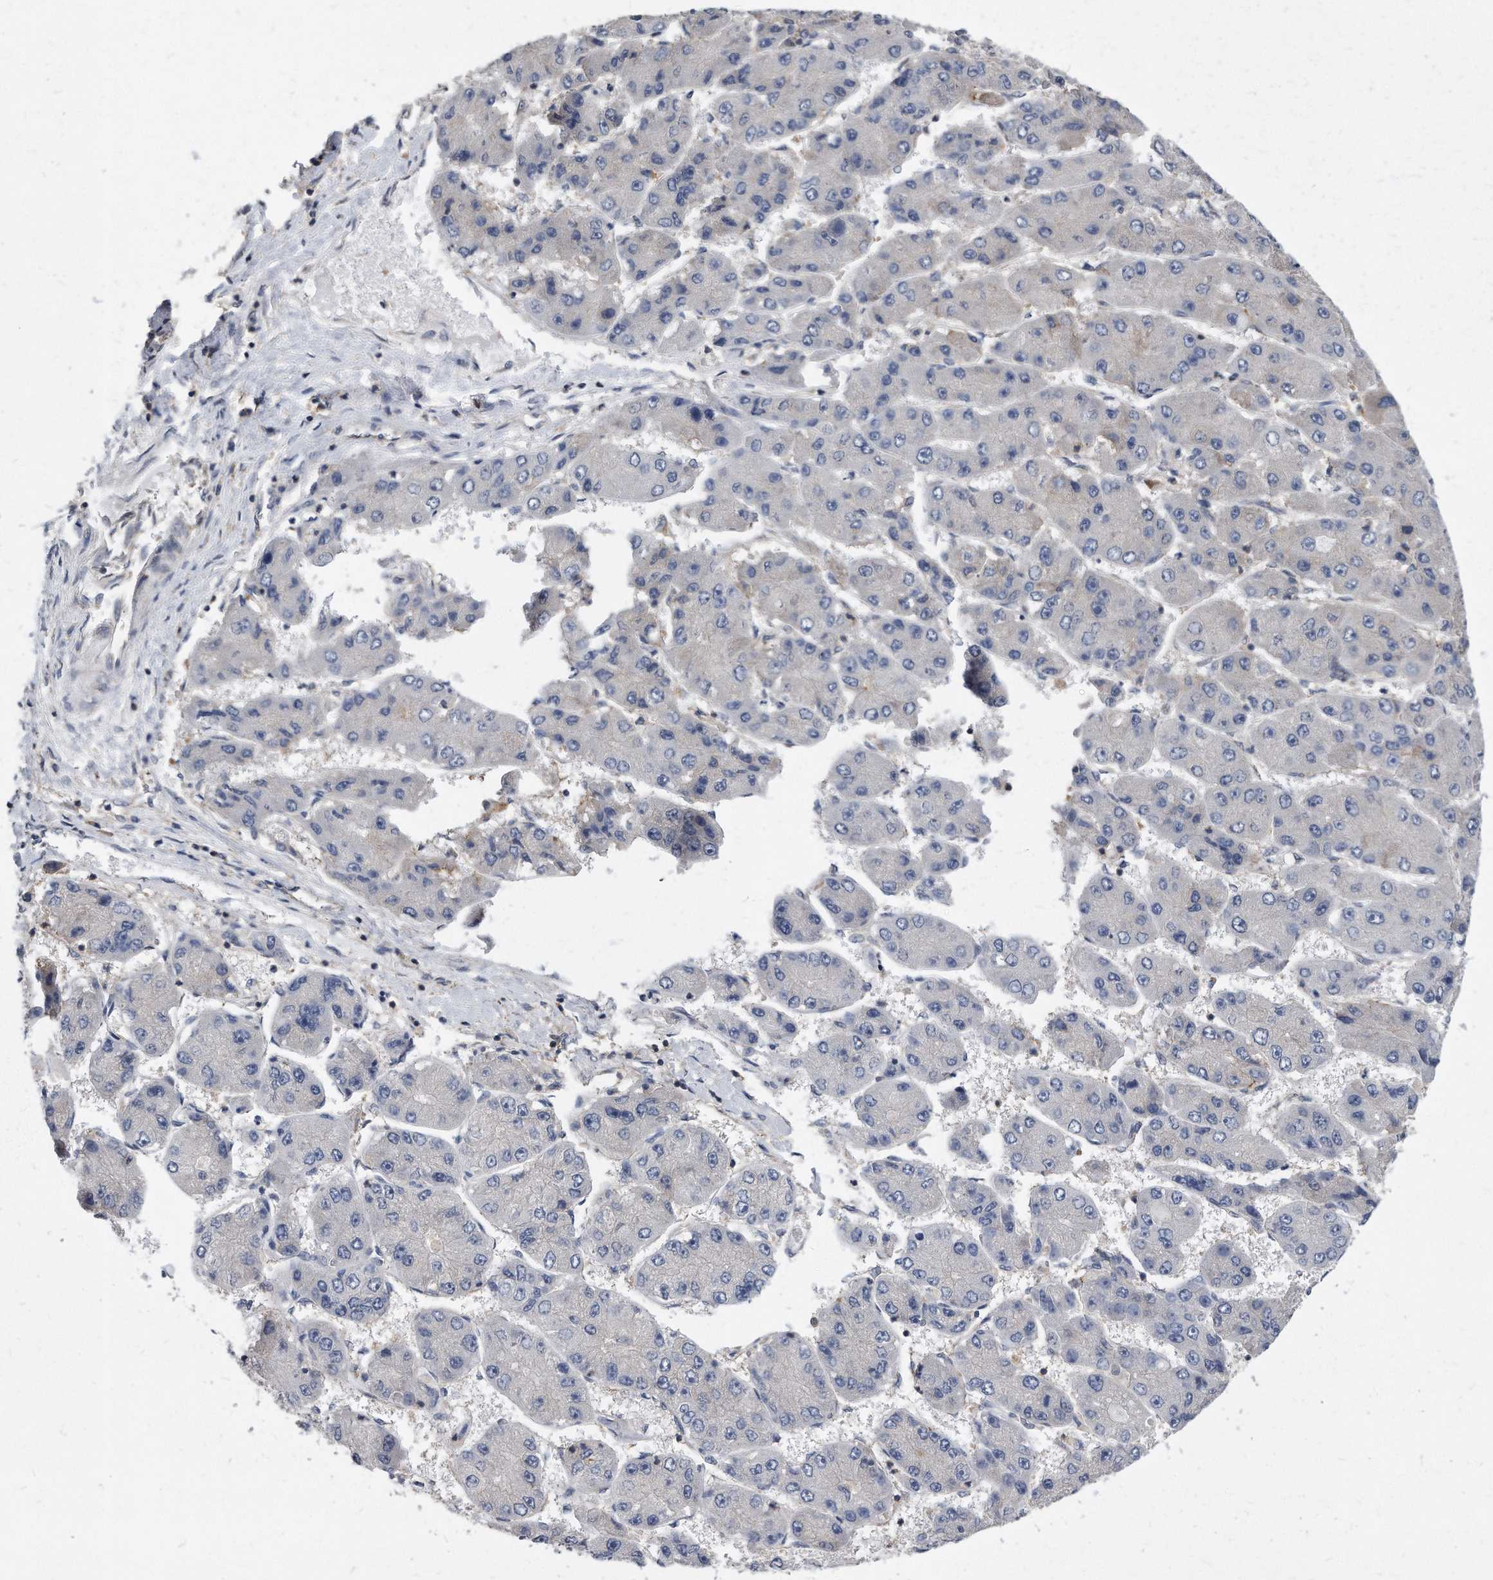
{"staining": {"intensity": "negative", "quantity": "none", "location": "none"}, "tissue": "liver cancer", "cell_type": "Tumor cells", "image_type": "cancer", "snomed": [{"axis": "morphology", "description": "Carcinoma, Hepatocellular, NOS"}, {"axis": "topography", "description": "Liver"}], "caption": "Protein analysis of liver hepatocellular carcinoma demonstrates no significant expression in tumor cells. (DAB immunohistochemistry with hematoxylin counter stain).", "gene": "ATG5", "patient": {"sex": "female", "age": 61}}